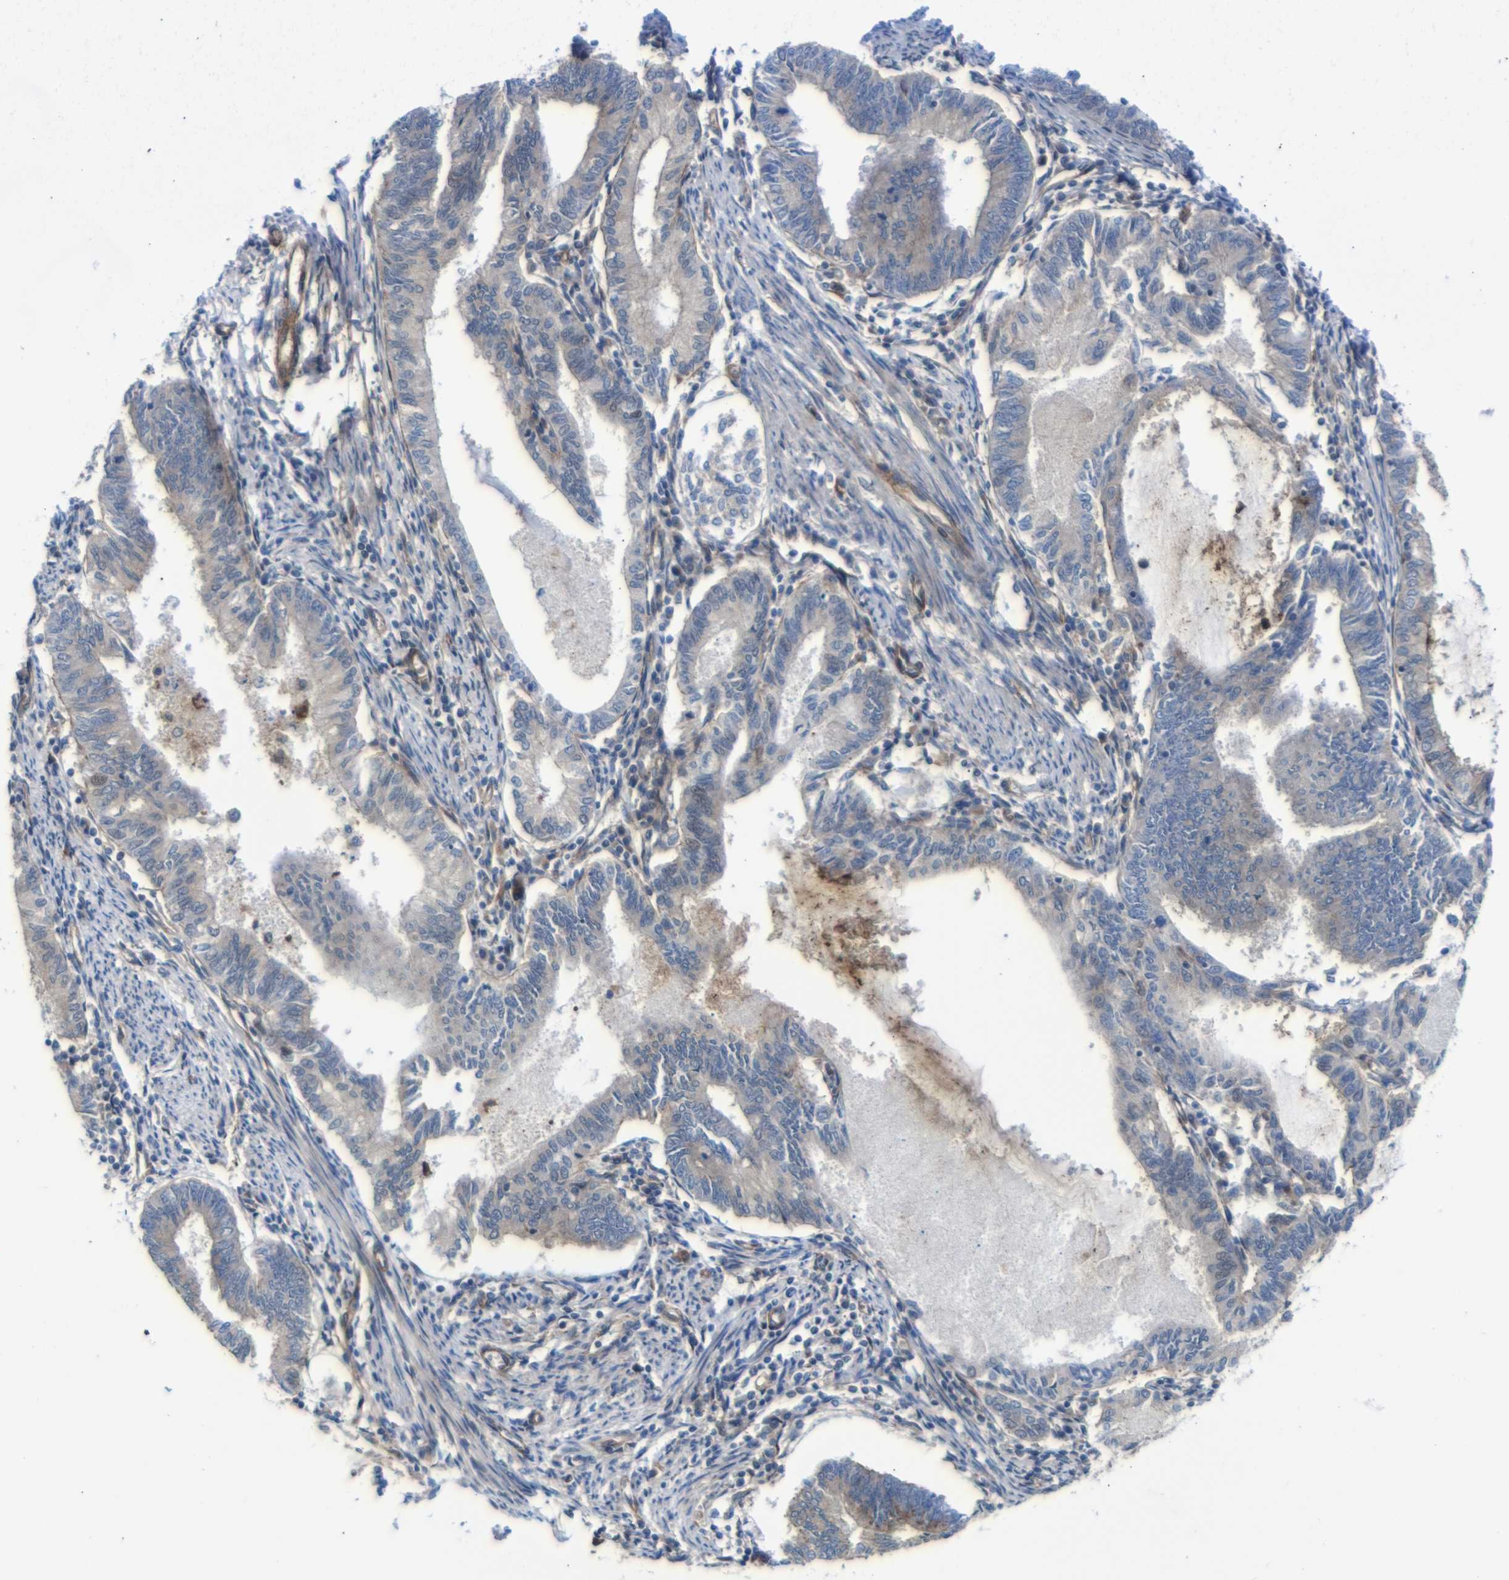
{"staining": {"intensity": "weak", "quantity": "25%-75%", "location": "cytoplasmic/membranous"}, "tissue": "endometrial cancer", "cell_type": "Tumor cells", "image_type": "cancer", "snomed": [{"axis": "morphology", "description": "Adenocarcinoma, NOS"}, {"axis": "topography", "description": "Endometrium"}], "caption": "The photomicrograph displays staining of adenocarcinoma (endometrial), revealing weak cytoplasmic/membranous protein staining (brown color) within tumor cells.", "gene": "PARP14", "patient": {"sex": "female", "age": 86}}